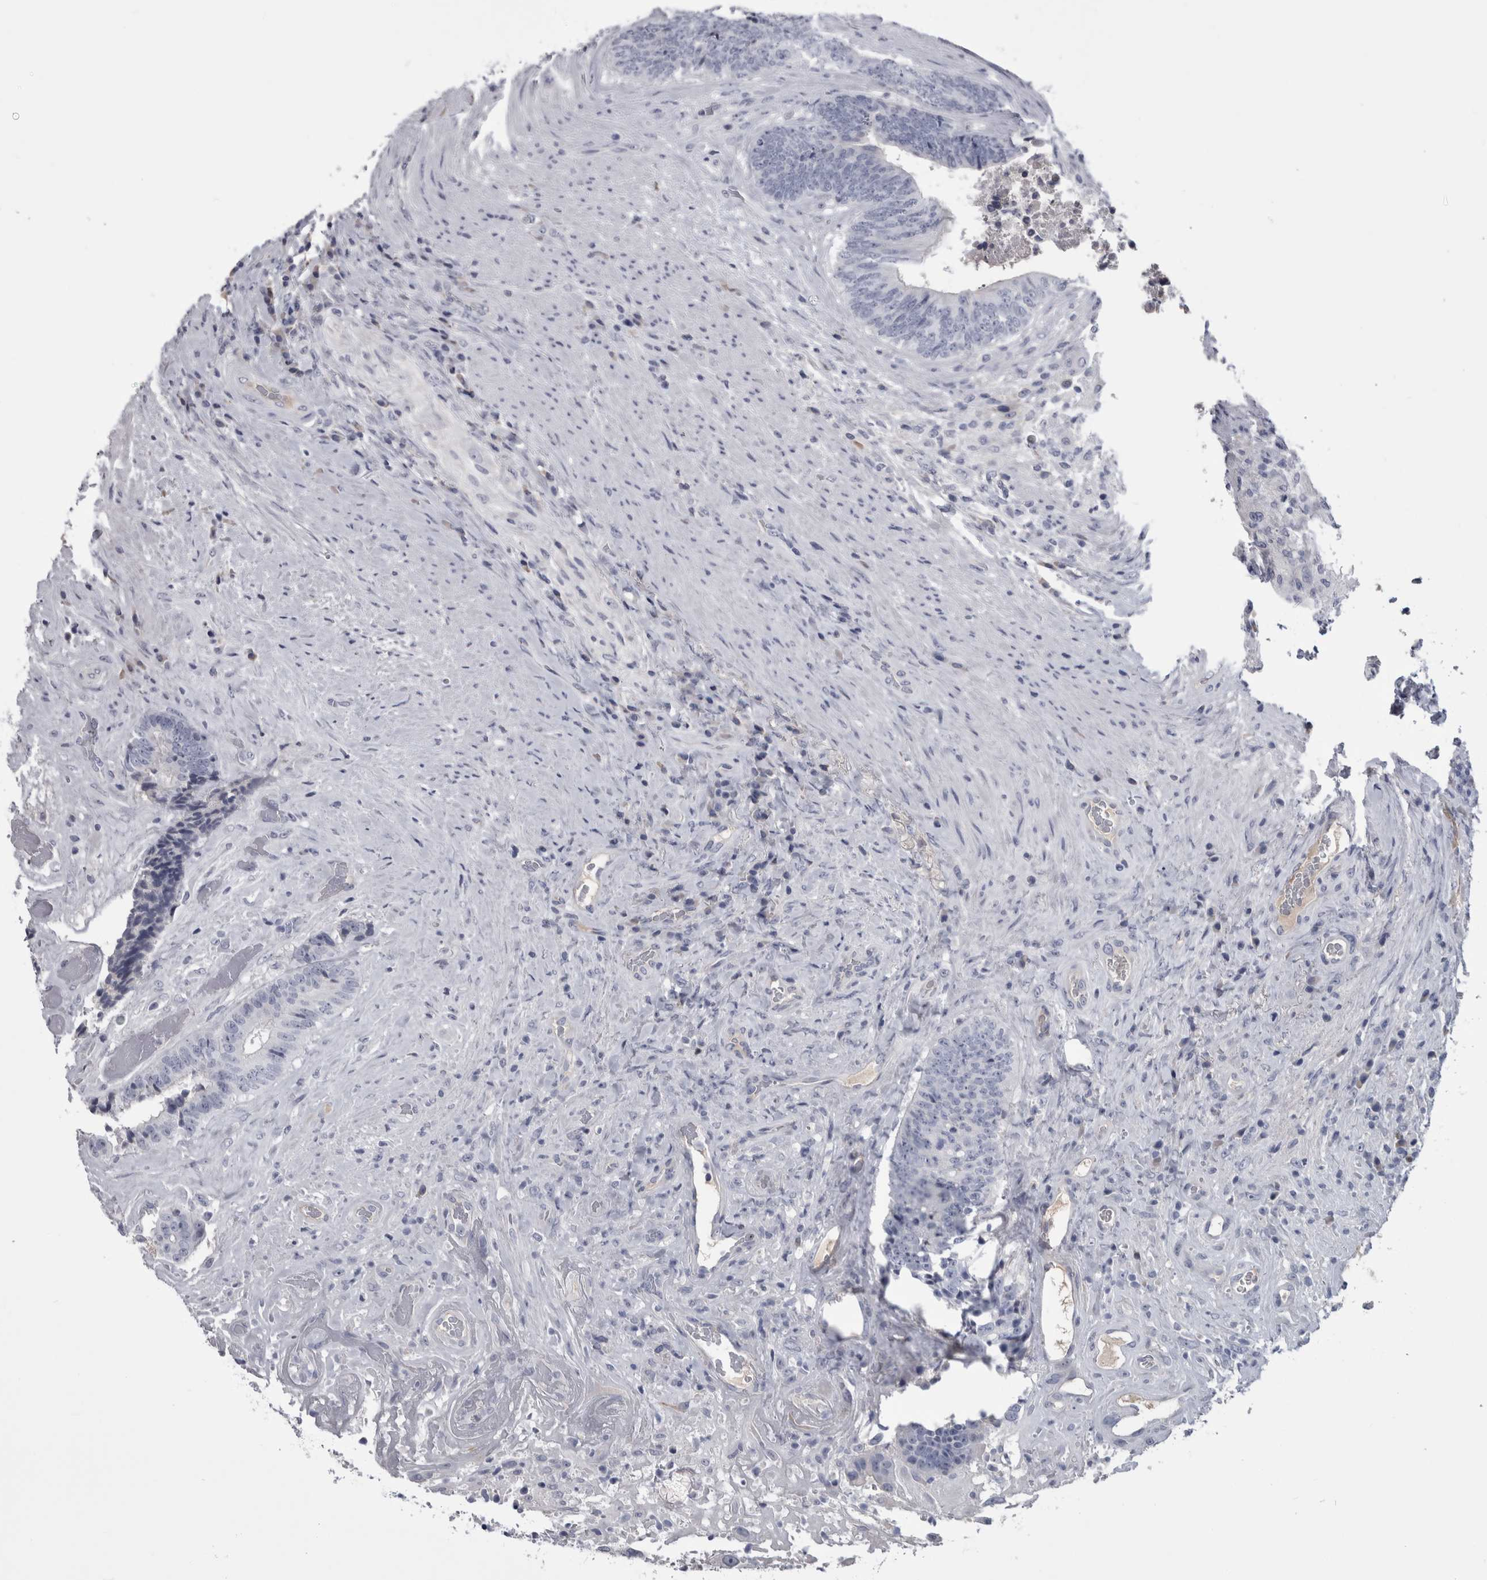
{"staining": {"intensity": "negative", "quantity": "none", "location": "none"}, "tissue": "colorectal cancer", "cell_type": "Tumor cells", "image_type": "cancer", "snomed": [{"axis": "morphology", "description": "Adenocarcinoma, NOS"}, {"axis": "topography", "description": "Rectum"}], "caption": "The image exhibits no significant expression in tumor cells of adenocarcinoma (colorectal). (DAB IHC visualized using brightfield microscopy, high magnification).", "gene": "PAX5", "patient": {"sex": "male", "age": 72}}